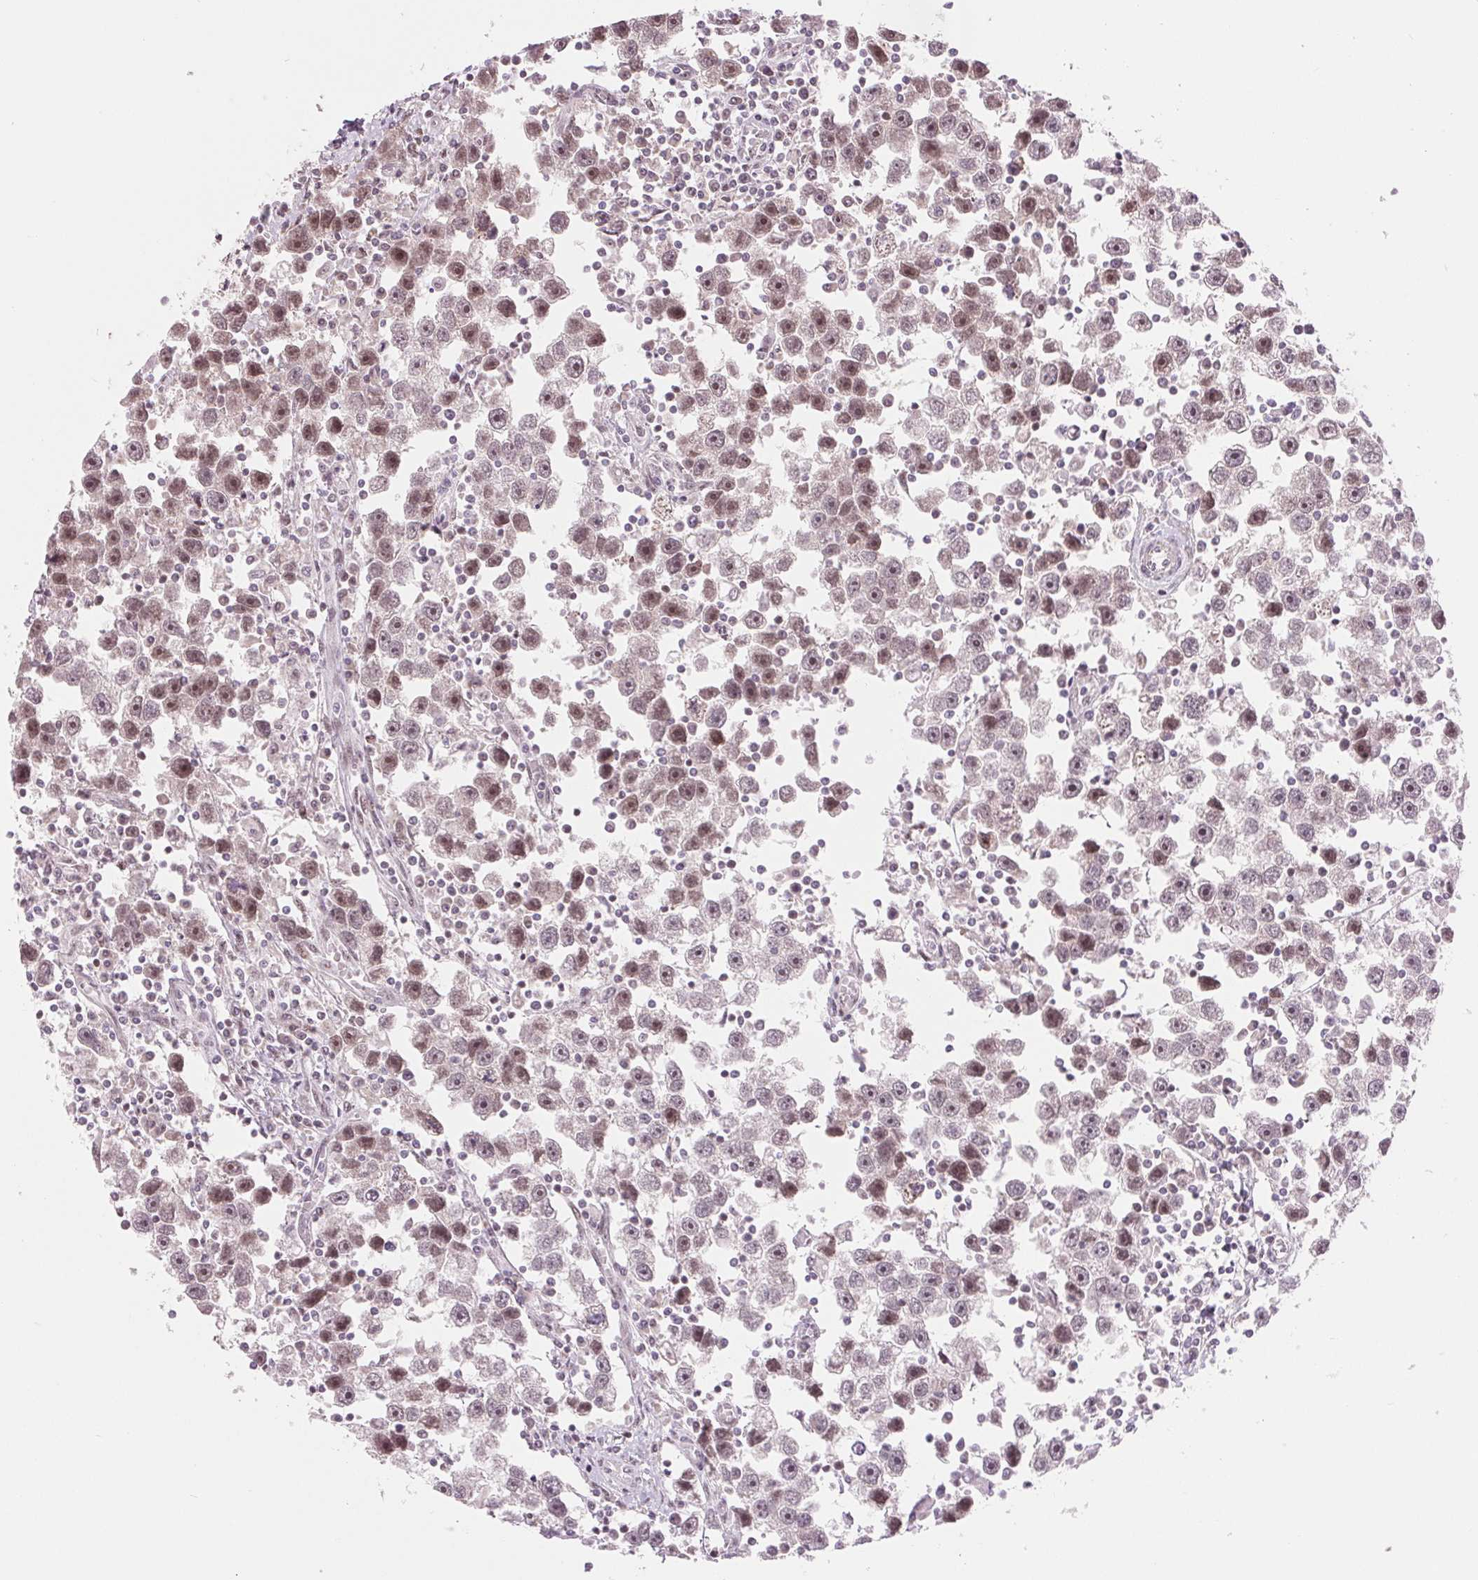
{"staining": {"intensity": "moderate", "quantity": "25%-75%", "location": "nuclear"}, "tissue": "testis cancer", "cell_type": "Tumor cells", "image_type": "cancer", "snomed": [{"axis": "morphology", "description": "Seminoma, NOS"}, {"axis": "topography", "description": "Testis"}], "caption": "Protein analysis of testis seminoma tissue shows moderate nuclear staining in approximately 25%-75% of tumor cells.", "gene": "ARHGAP32", "patient": {"sex": "male", "age": 30}}